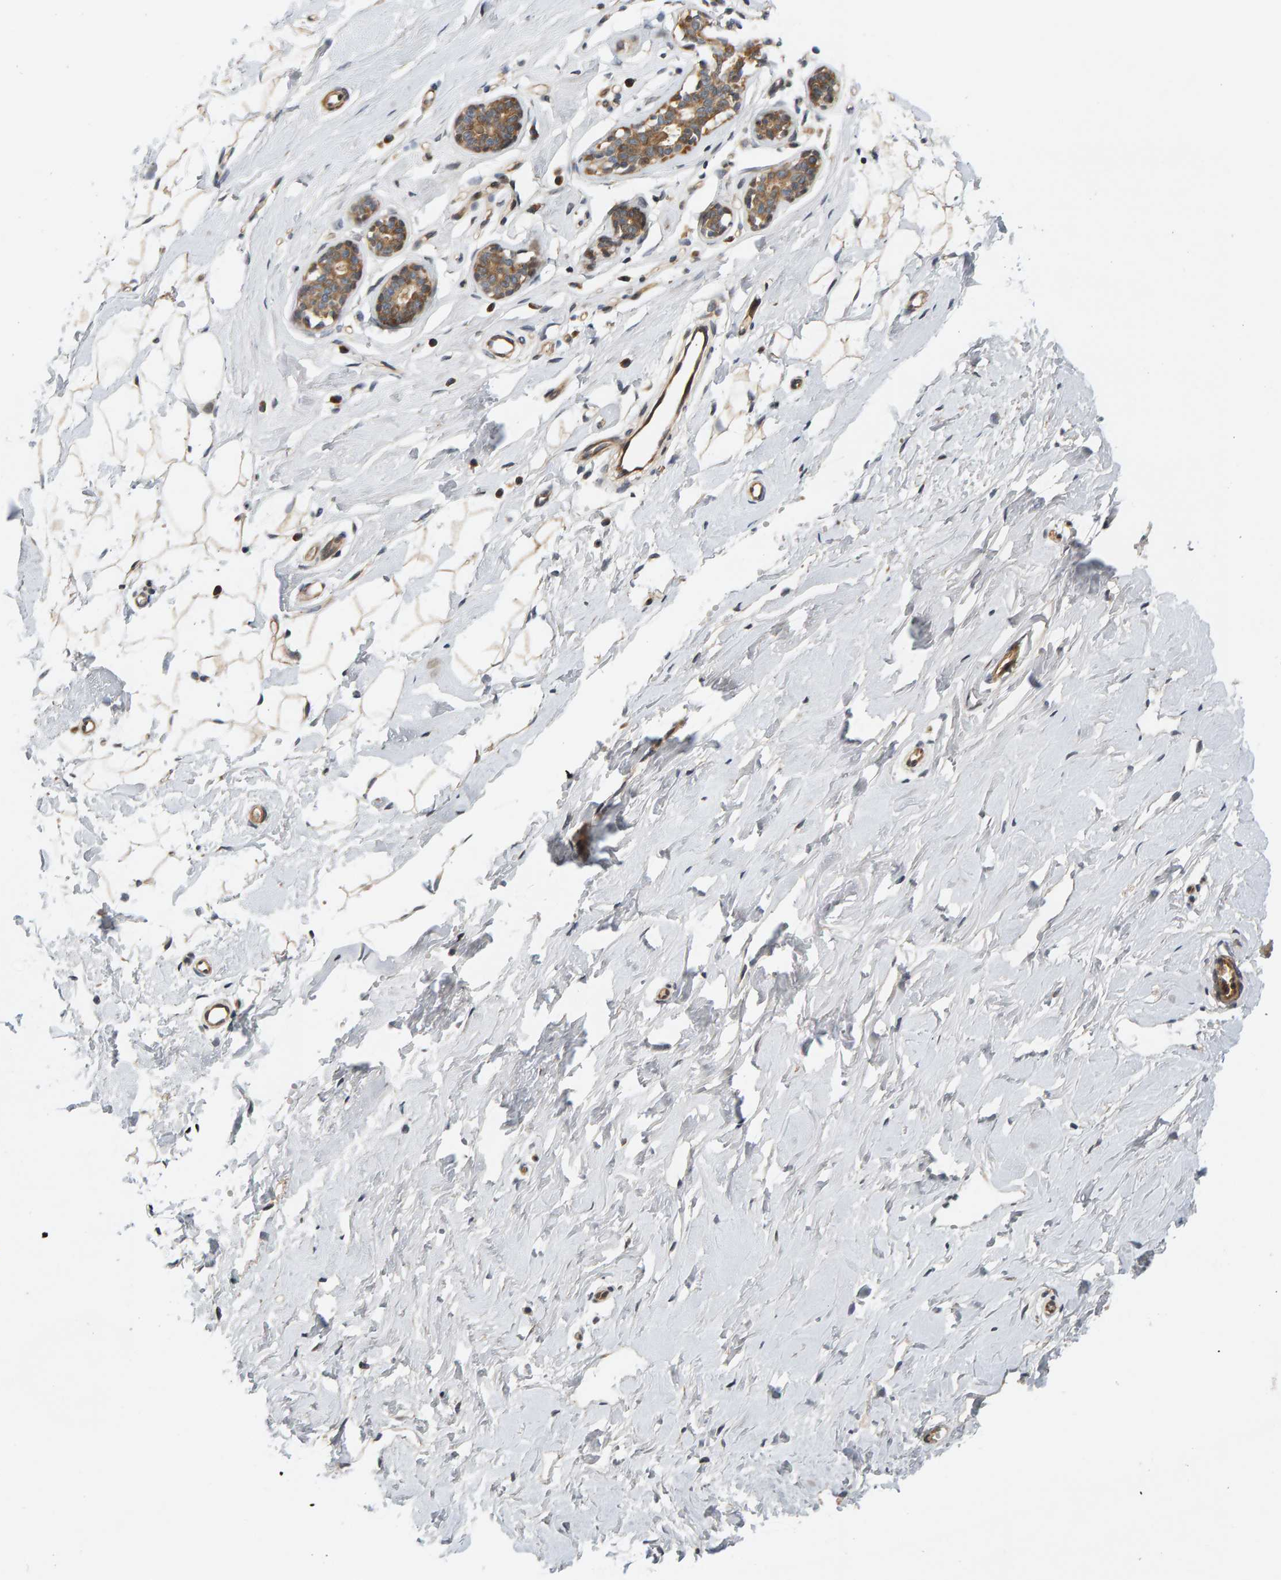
{"staining": {"intensity": "moderate", "quantity": "25%-75%", "location": "cytoplasmic/membranous"}, "tissue": "breast", "cell_type": "Adipocytes", "image_type": "normal", "snomed": [{"axis": "morphology", "description": "Normal tissue, NOS"}, {"axis": "topography", "description": "Breast"}], "caption": "Immunohistochemistry image of unremarkable human breast stained for a protein (brown), which shows medium levels of moderate cytoplasmic/membranous expression in approximately 25%-75% of adipocytes.", "gene": "BAHCC1", "patient": {"sex": "female", "age": 23}}